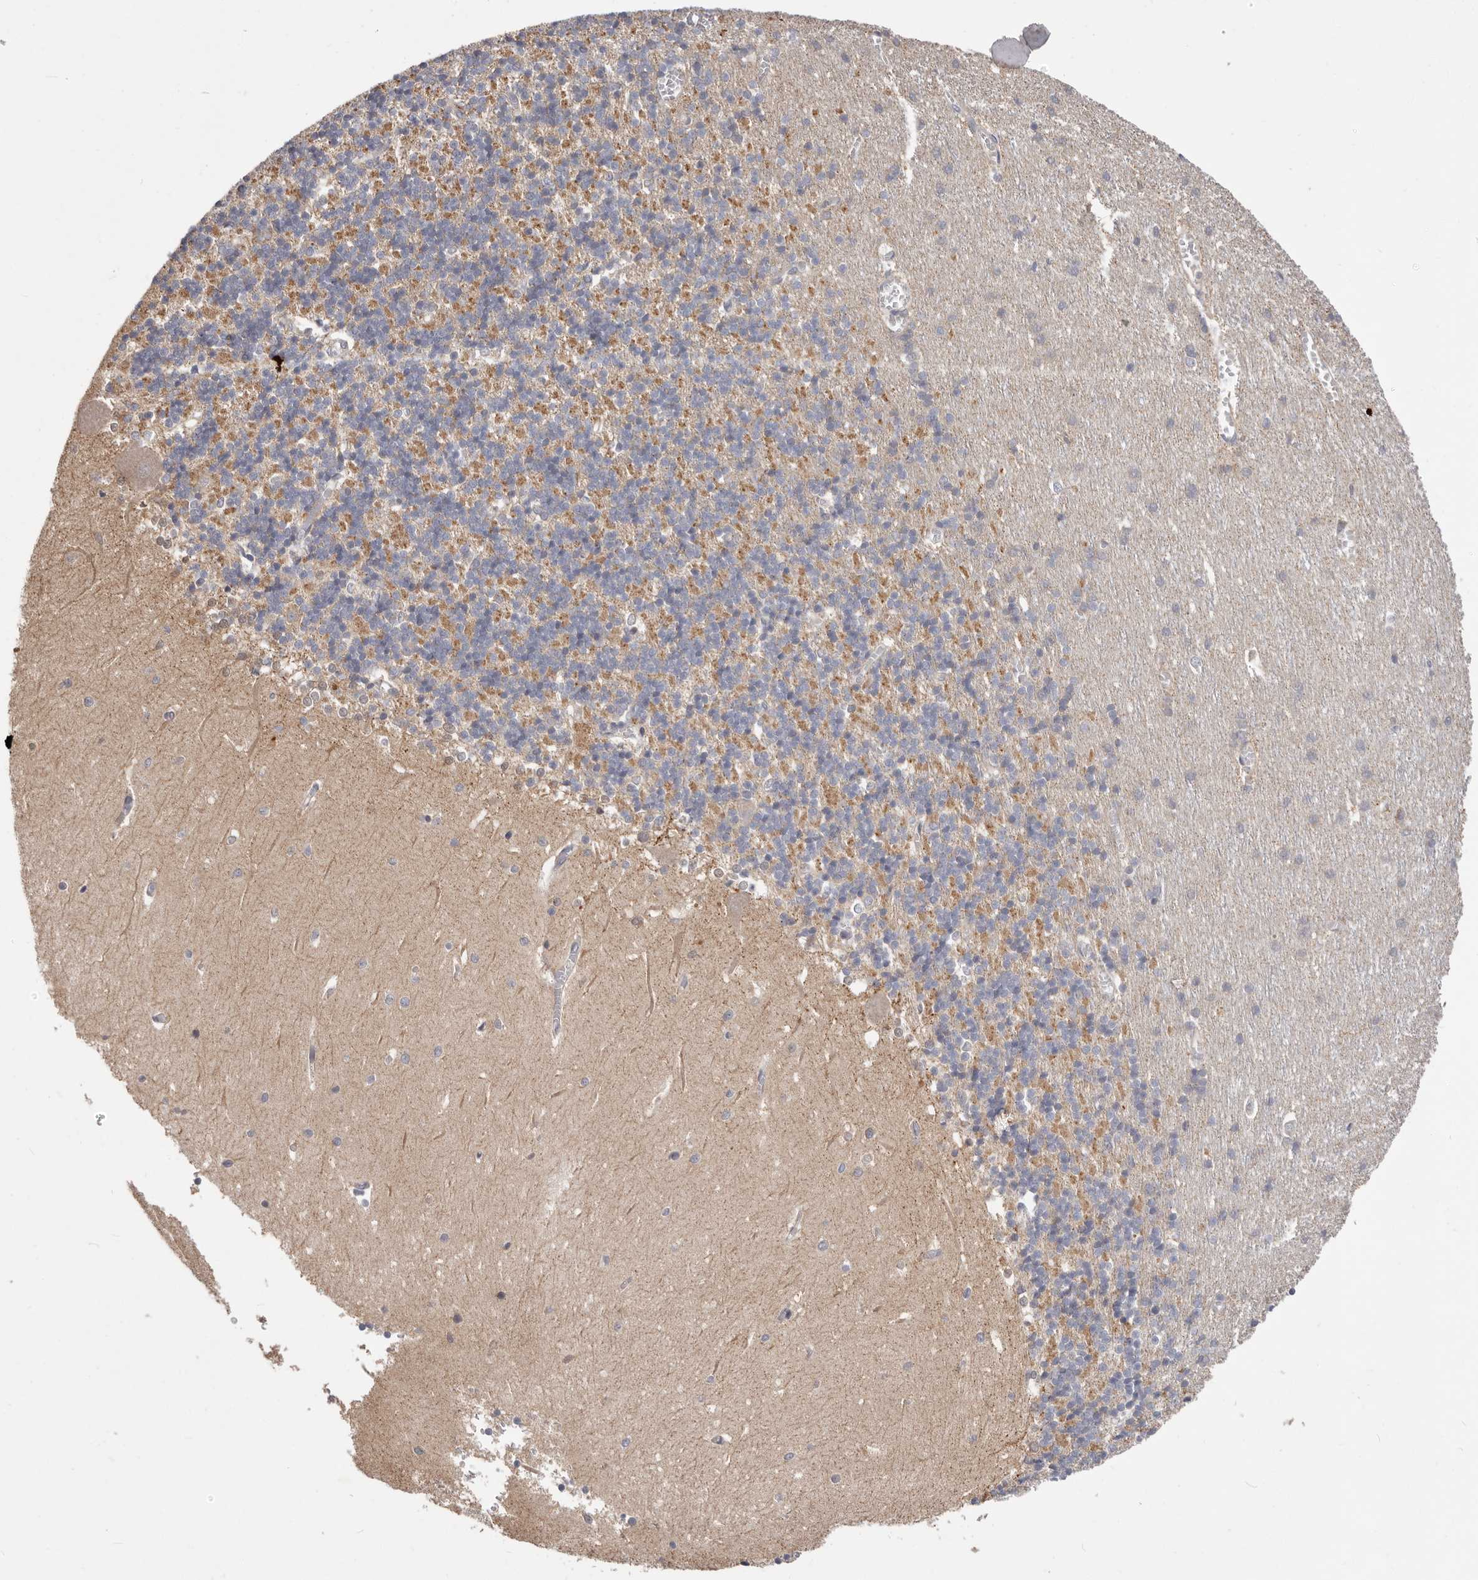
{"staining": {"intensity": "moderate", "quantity": "<25%", "location": "cytoplasmic/membranous"}, "tissue": "cerebellum", "cell_type": "Cells in granular layer", "image_type": "normal", "snomed": [{"axis": "morphology", "description": "Normal tissue, NOS"}, {"axis": "topography", "description": "Cerebellum"}], "caption": "Cells in granular layer demonstrate low levels of moderate cytoplasmic/membranous positivity in approximately <25% of cells in normal cerebellum. The staining was performed using DAB to visualize the protein expression in brown, while the nuclei were stained in blue with hematoxylin (Magnification: 20x).", "gene": "TOR3A", "patient": {"sex": "male", "age": 37}}